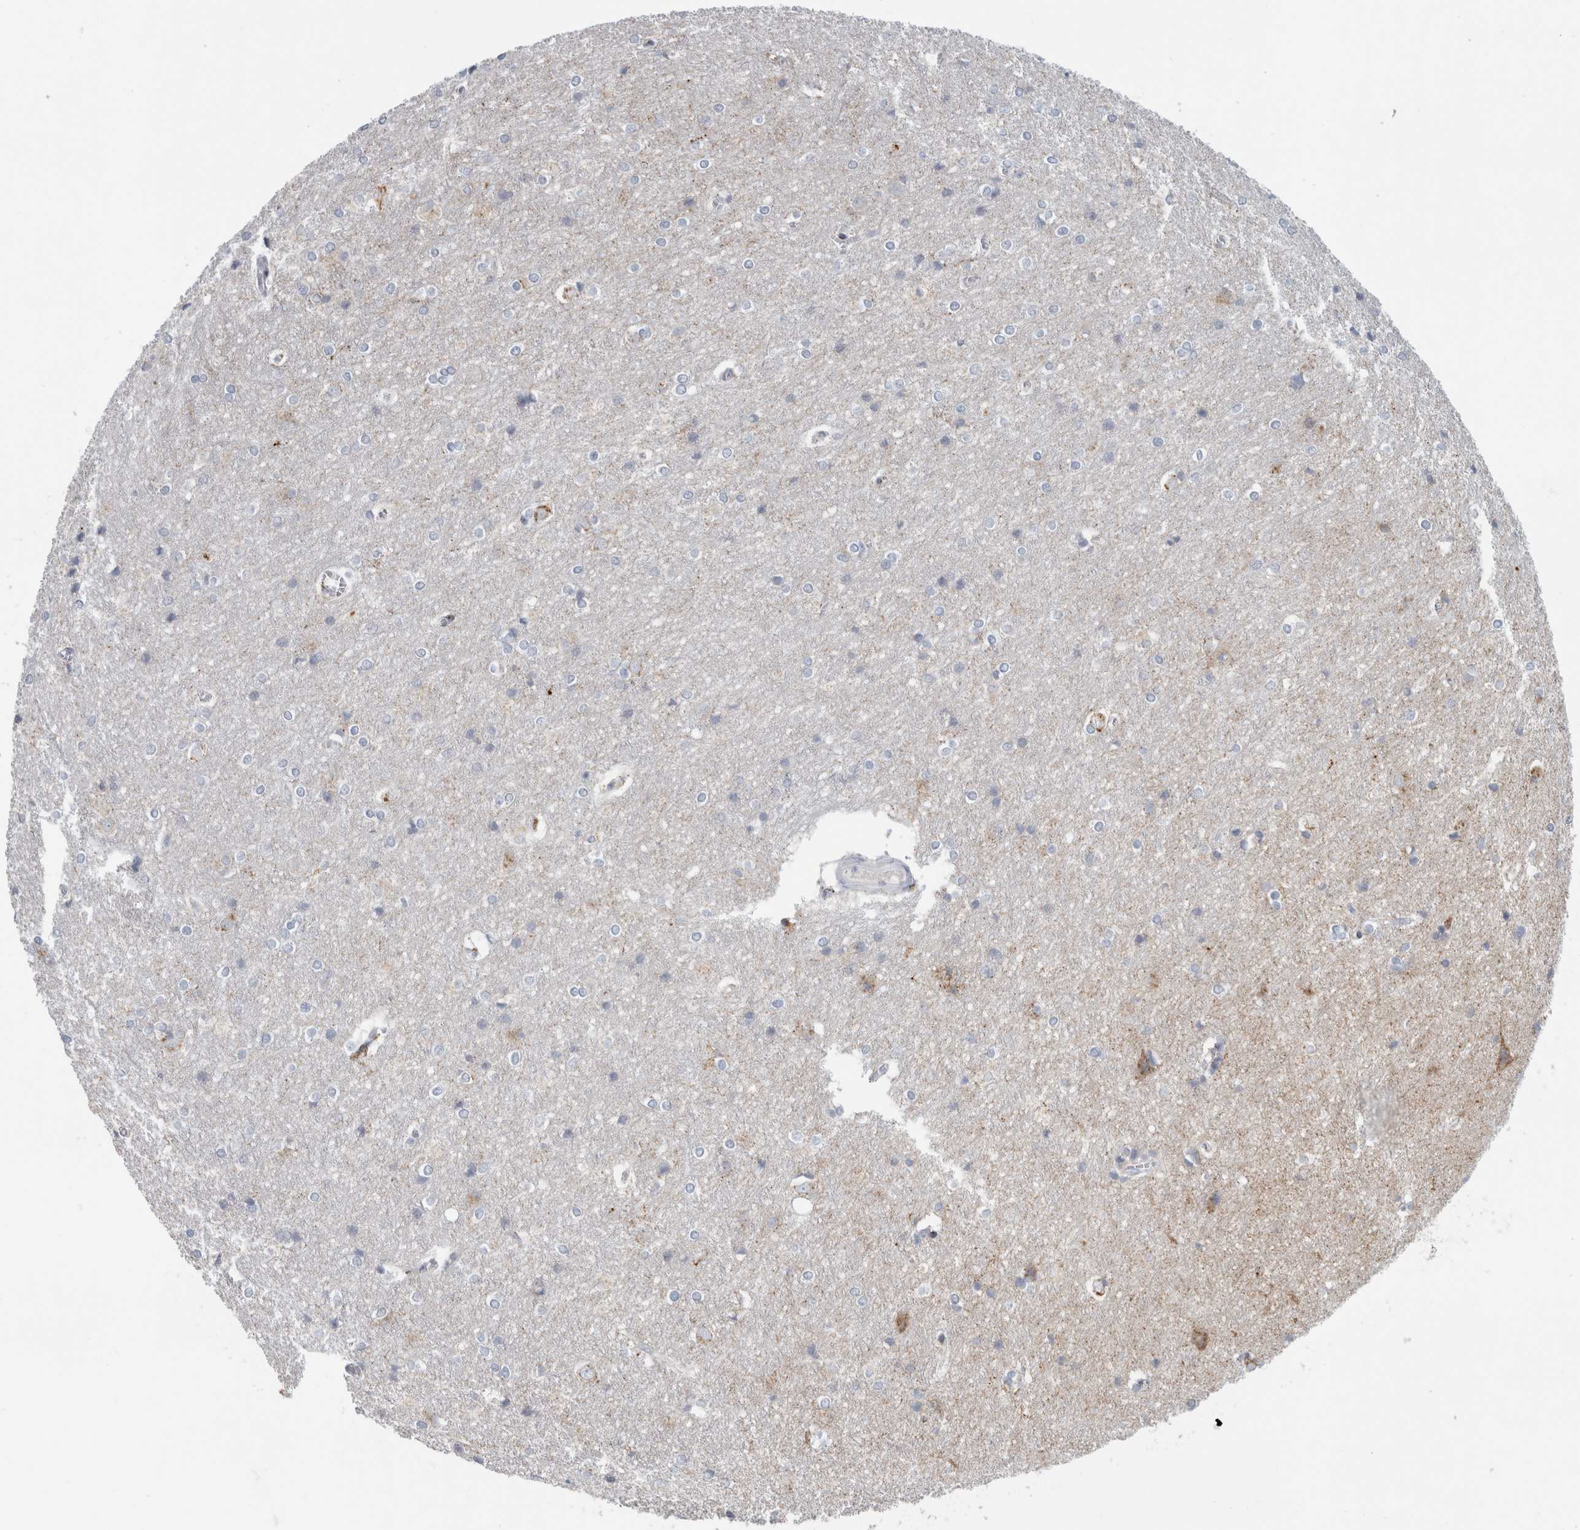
{"staining": {"intensity": "negative", "quantity": "none", "location": "none"}, "tissue": "cerebral cortex", "cell_type": "Endothelial cells", "image_type": "normal", "snomed": [{"axis": "morphology", "description": "Normal tissue, NOS"}, {"axis": "topography", "description": "Cerebral cortex"}], "caption": "Normal cerebral cortex was stained to show a protein in brown. There is no significant positivity in endothelial cells.", "gene": "CPE", "patient": {"sex": "male", "age": 54}}